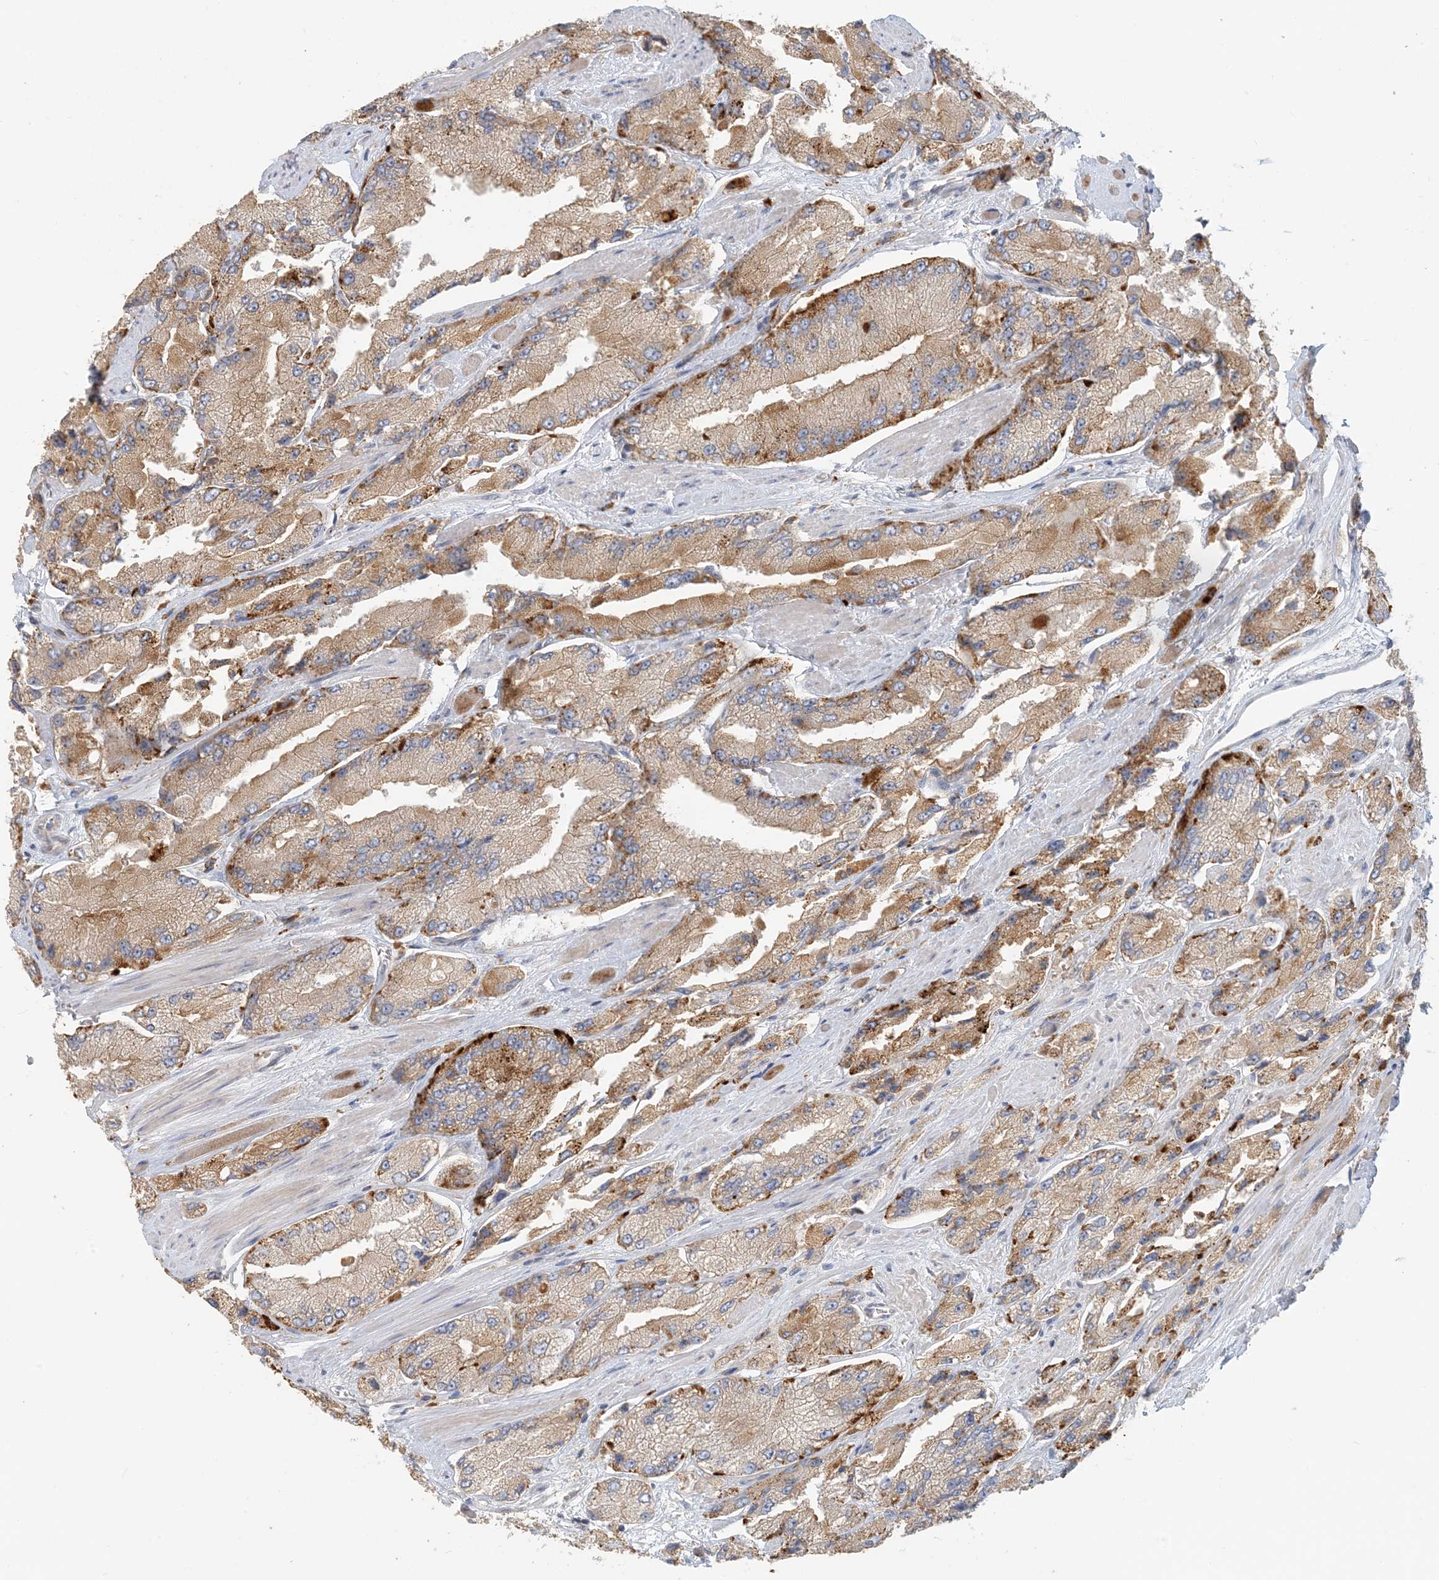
{"staining": {"intensity": "moderate", "quantity": ">75%", "location": "cytoplasmic/membranous"}, "tissue": "prostate cancer", "cell_type": "Tumor cells", "image_type": "cancer", "snomed": [{"axis": "morphology", "description": "Adenocarcinoma, High grade"}, {"axis": "topography", "description": "Prostate"}], "caption": "DAB immunohistochemical staining of prostate cancer (adenocarcinoma (high-grade)) displays moderate cytoplasmic/membranous protein positivity in approximately >75% of tumor cells.", "gene": "SPPL2A", "patient": {"sex": "male", "age": 58}}